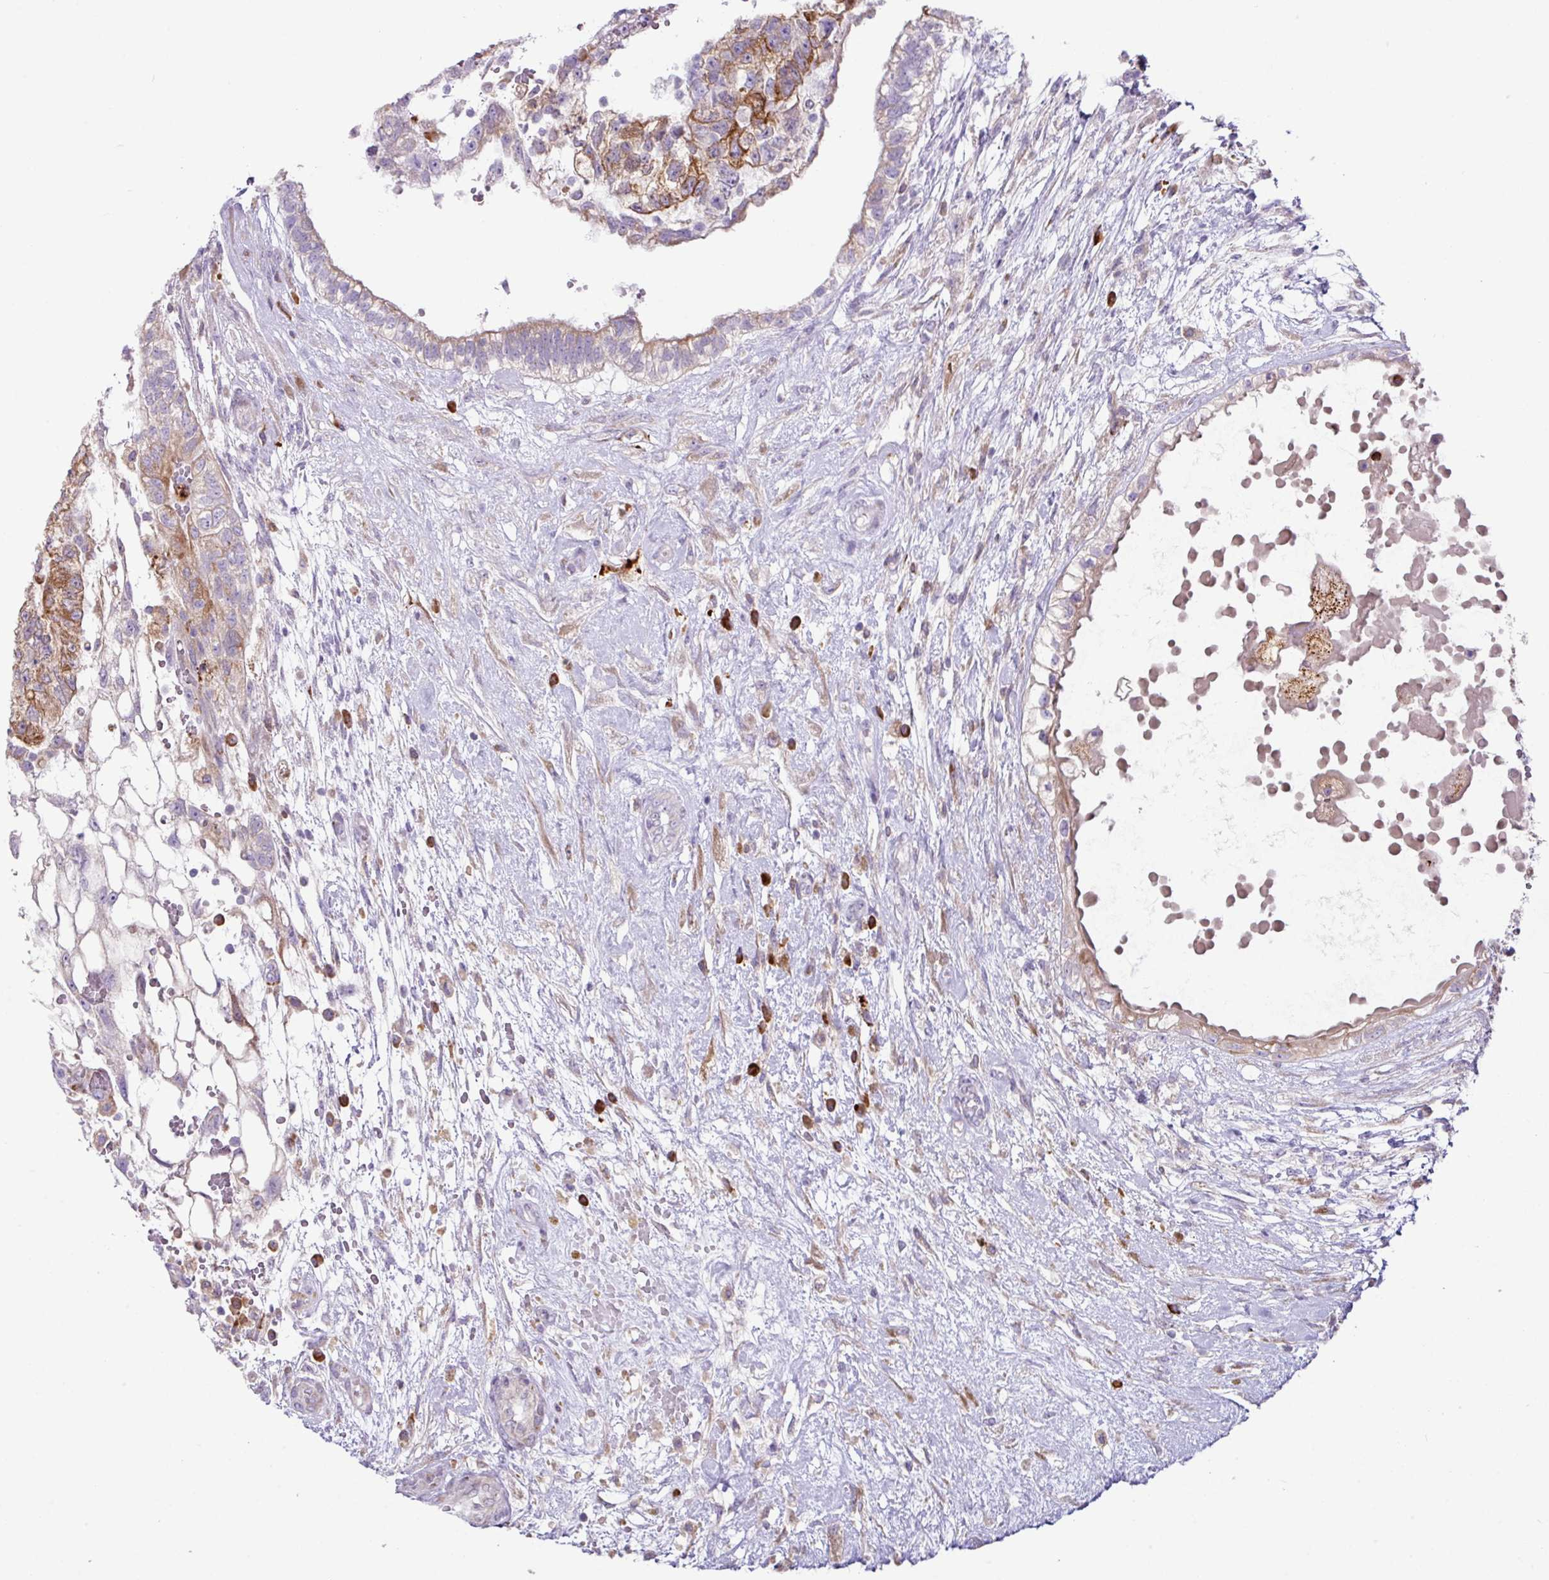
{"staining": {"intensity": "moderate", "quantity": "<25%", "location": "cytoplasmic/membranous"}, "tissue": "testis cancer", "cell_type": "Tumor cells", "image_type": "cancer", "snomed": [{"axis": "morphology", "description": "Normal tissue, NOS"}, {"axis": "morphology", "description": "Carcinoma, Embryonal, NOS"}, {"axis": "topography", "description": "Testis"}], "caption": "Protein positivity by IHC reveals moderate cytoplasmic/membranous expression in about <25% of tumor cells in testis cancer (embryonal carcinoma).", "gene": "RGS21", "patient": {"sex": "male", "age": 32}}